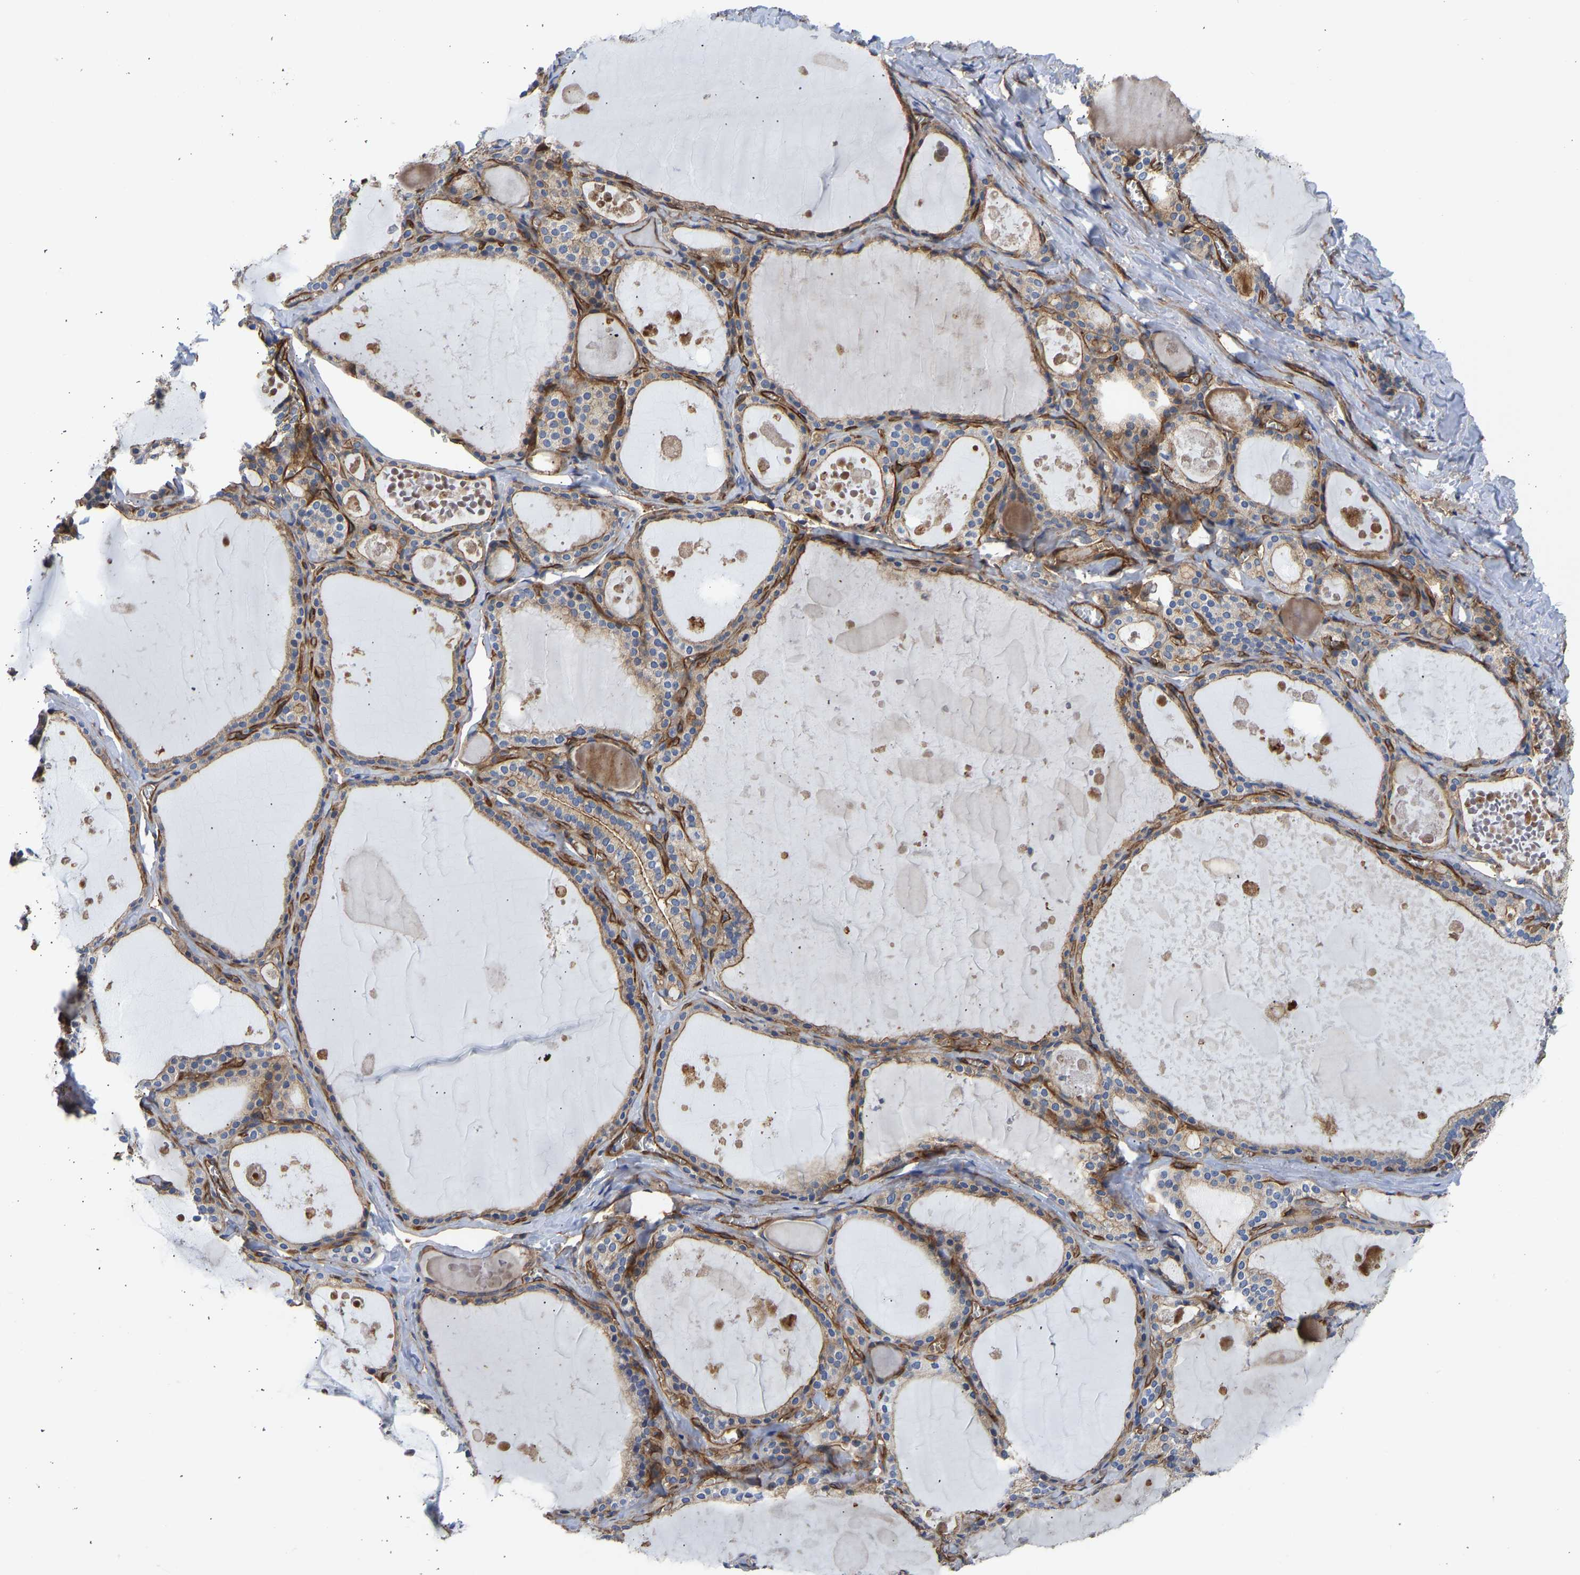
{"staining": {"intensity": "moderate", "quantity": ">75%", "location": "cytoplasmic/membranous"}, "tissue": "thyroid gland", "cell_type": "Glandular cells", "image_type": "normal", "snomed": [{"axis": "morphology", "description": "Normal tissue, NOS"}, {"axis": "topography", "description": "Thyroid gland"}], "caption": "A histopathology image of thyroid gland stained for a protein reveals moderate cytoplasmic/membranous brown staining in glandular cells.", "gene": "MYO1C", "patient": {"sex": "male", "age": 56}}